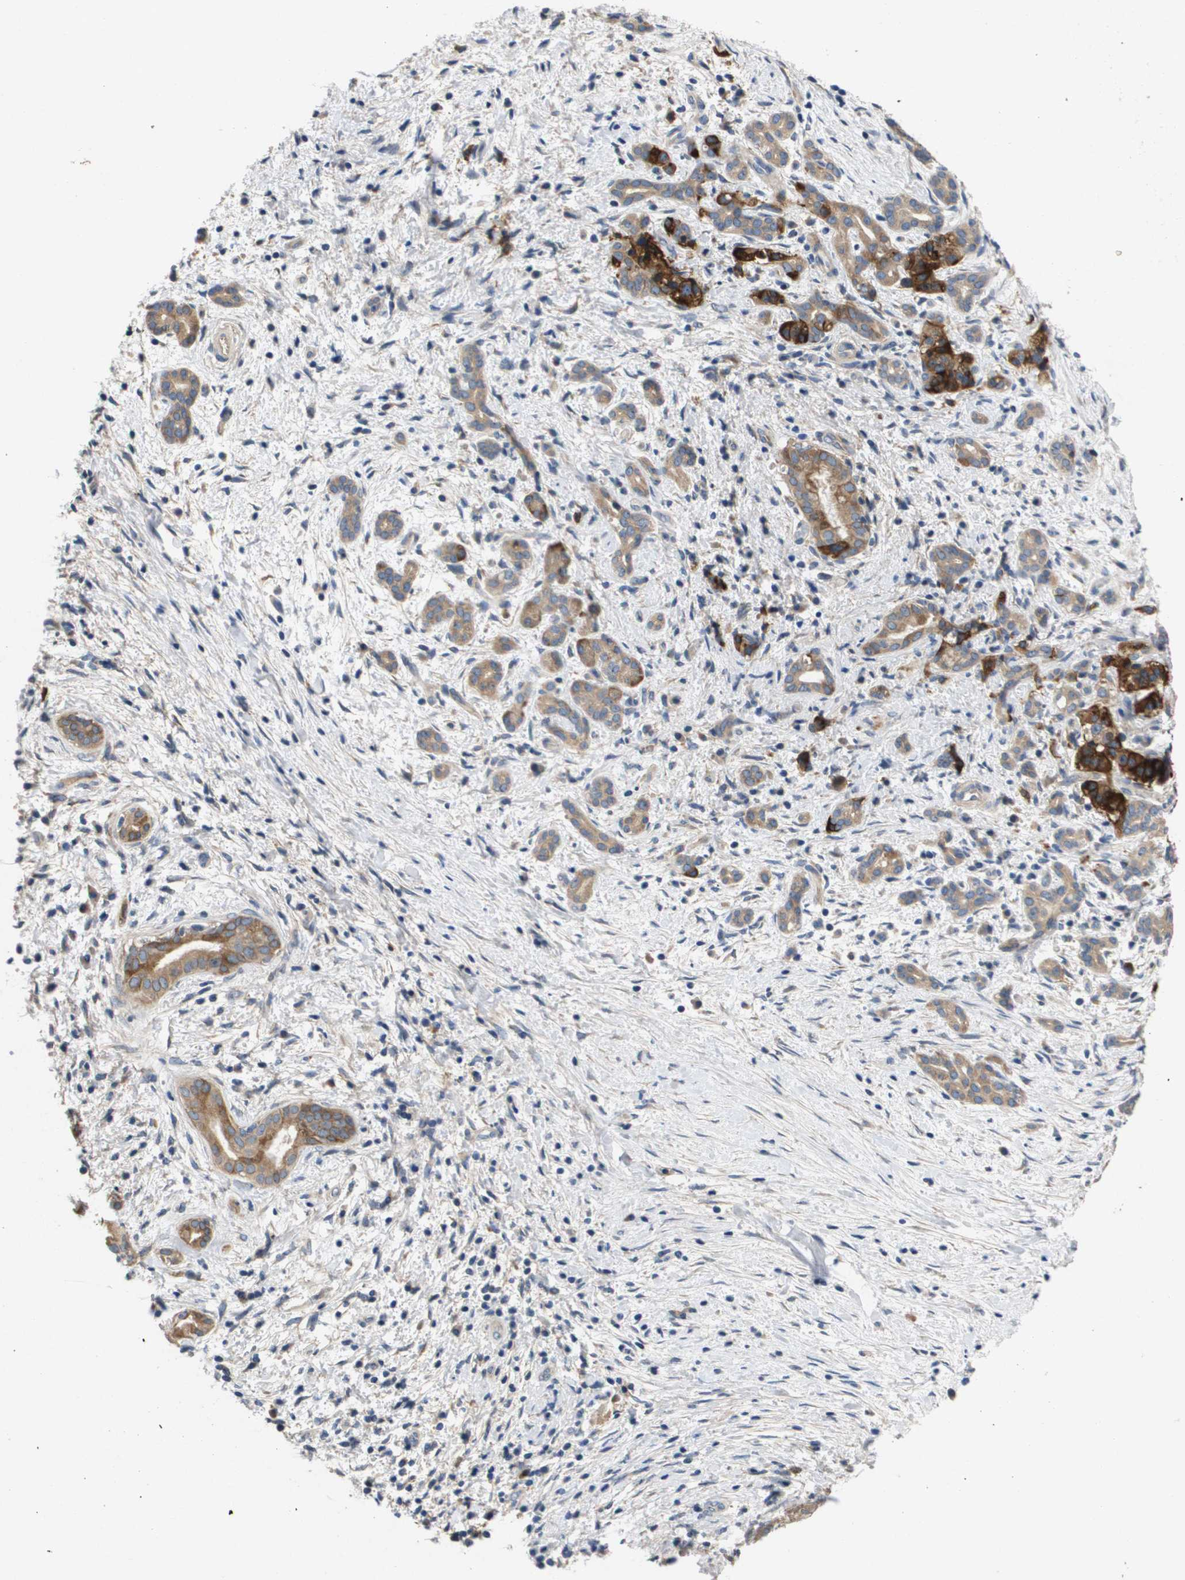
{"staining": {"intensity": "moderate", "quantity": ">75%", "location": "cytoplasmic/membranous"}, "tissue": "pancreatic cancer", "cell_type": "Tumor cells", "image_type": "cancer", "snomed": [{"axis": "morphology", "description": "Adenocarcinoma, NOS"}, {"axis": "topography", "description": "Pancreas"}], "caption": "A micrograph of pancreatic cancer stained for a protein shows moderate cytoplasmic/membranous brown staining in tumor cells. The staining is performed using DAB brown chromogen to label protein expression. The nuclei are counter-stained blue using hematoxylin.", "gene": "ENTPD2", "patient": {"sex": "female", "age": 70}}